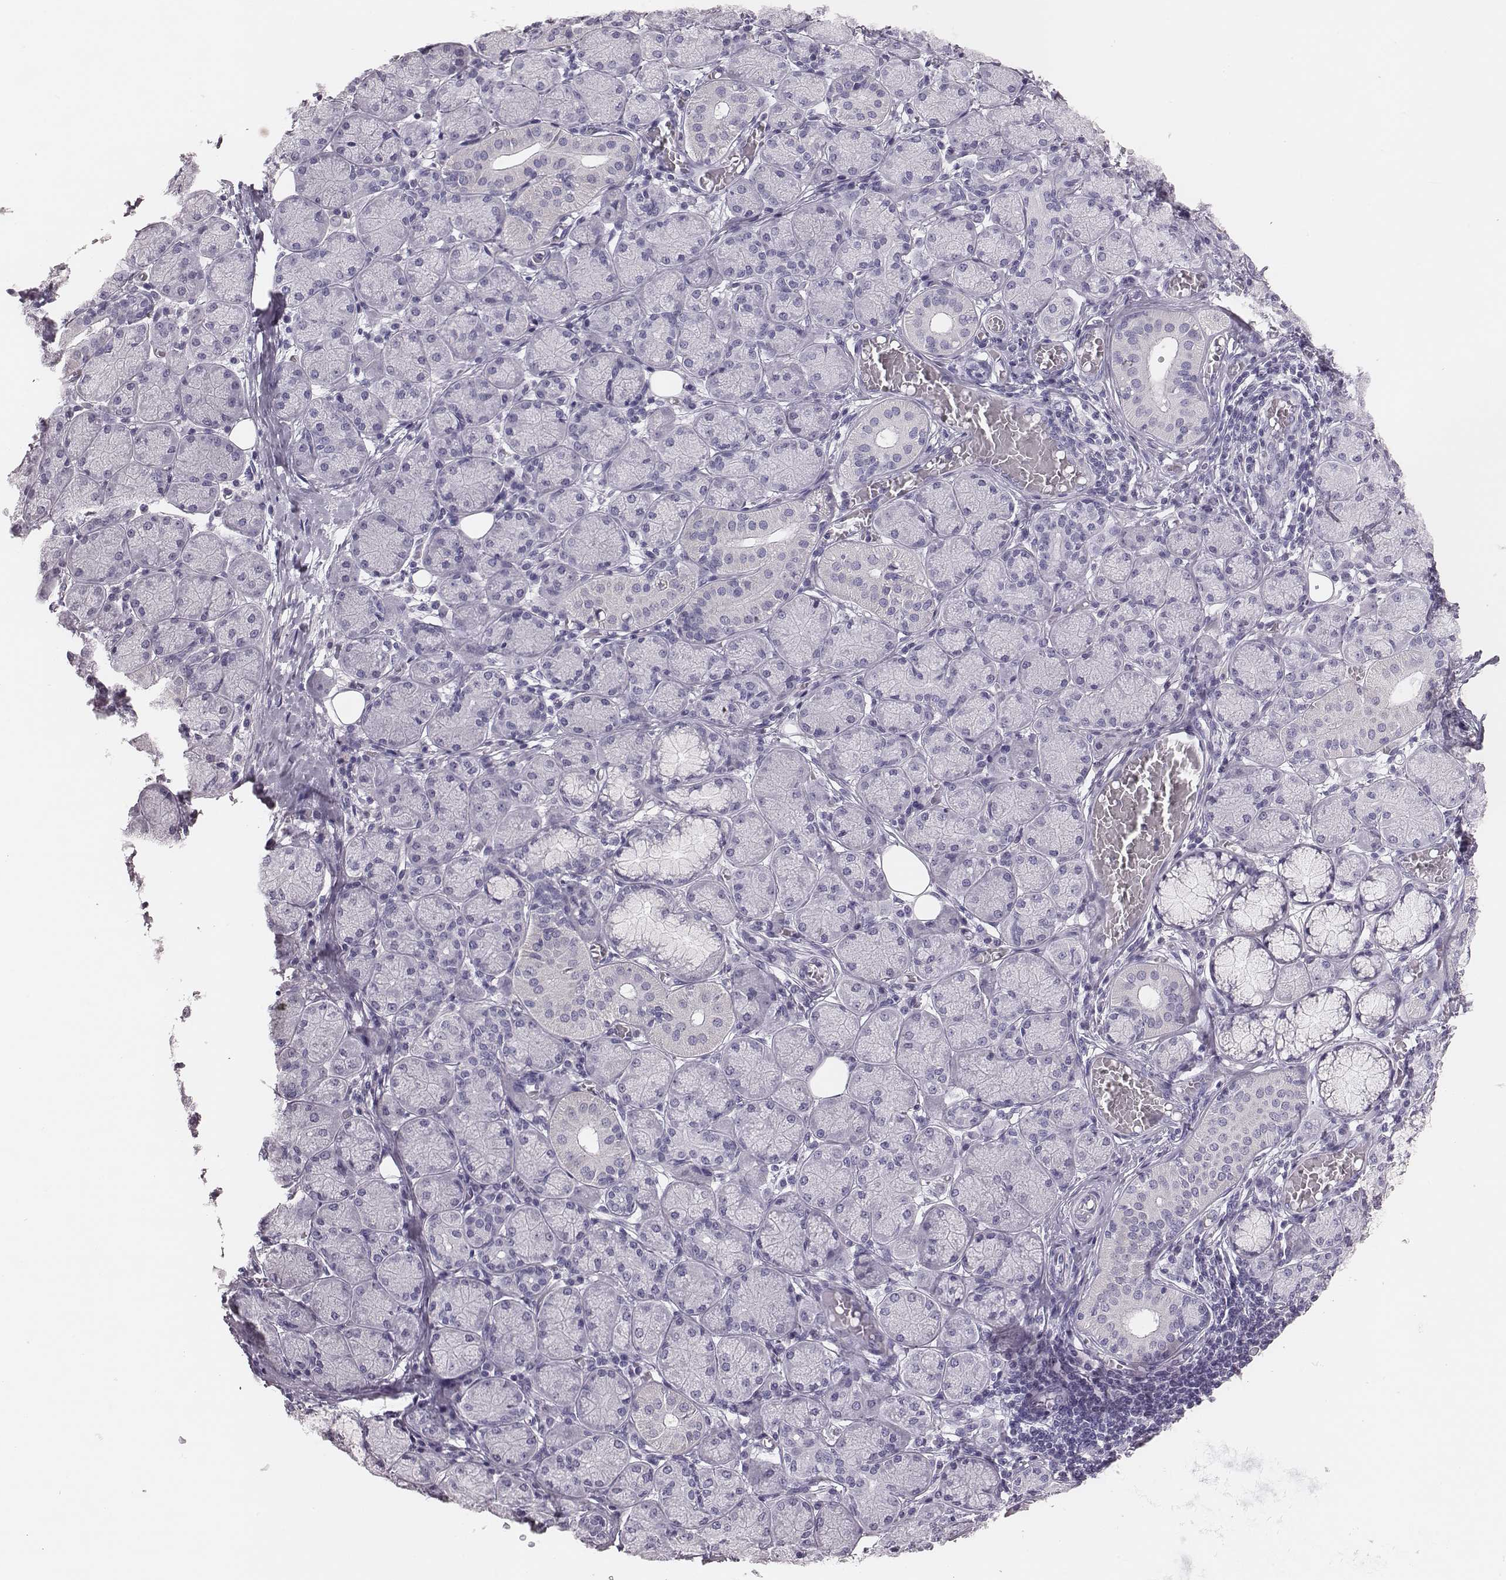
{"staining": {"intensity": "negative", "quantity": "none", "location": "none"}, "tissue": "salivary gland", "cell_type": "Glandular cells", "image_type": "normal", "snomed": [{"axis": "morphology", "description": "Normal tissue, NOS"}, {"axis": "topography", "description": "Salivary gland"}, {"axis": "topography", "description": "Peripheral nerve tissue"}], "caption": "The image displays no staining of glandular cells in normal salivary gland.", "gene": "H1", "patient": {"sex": "female", "age": 24}}